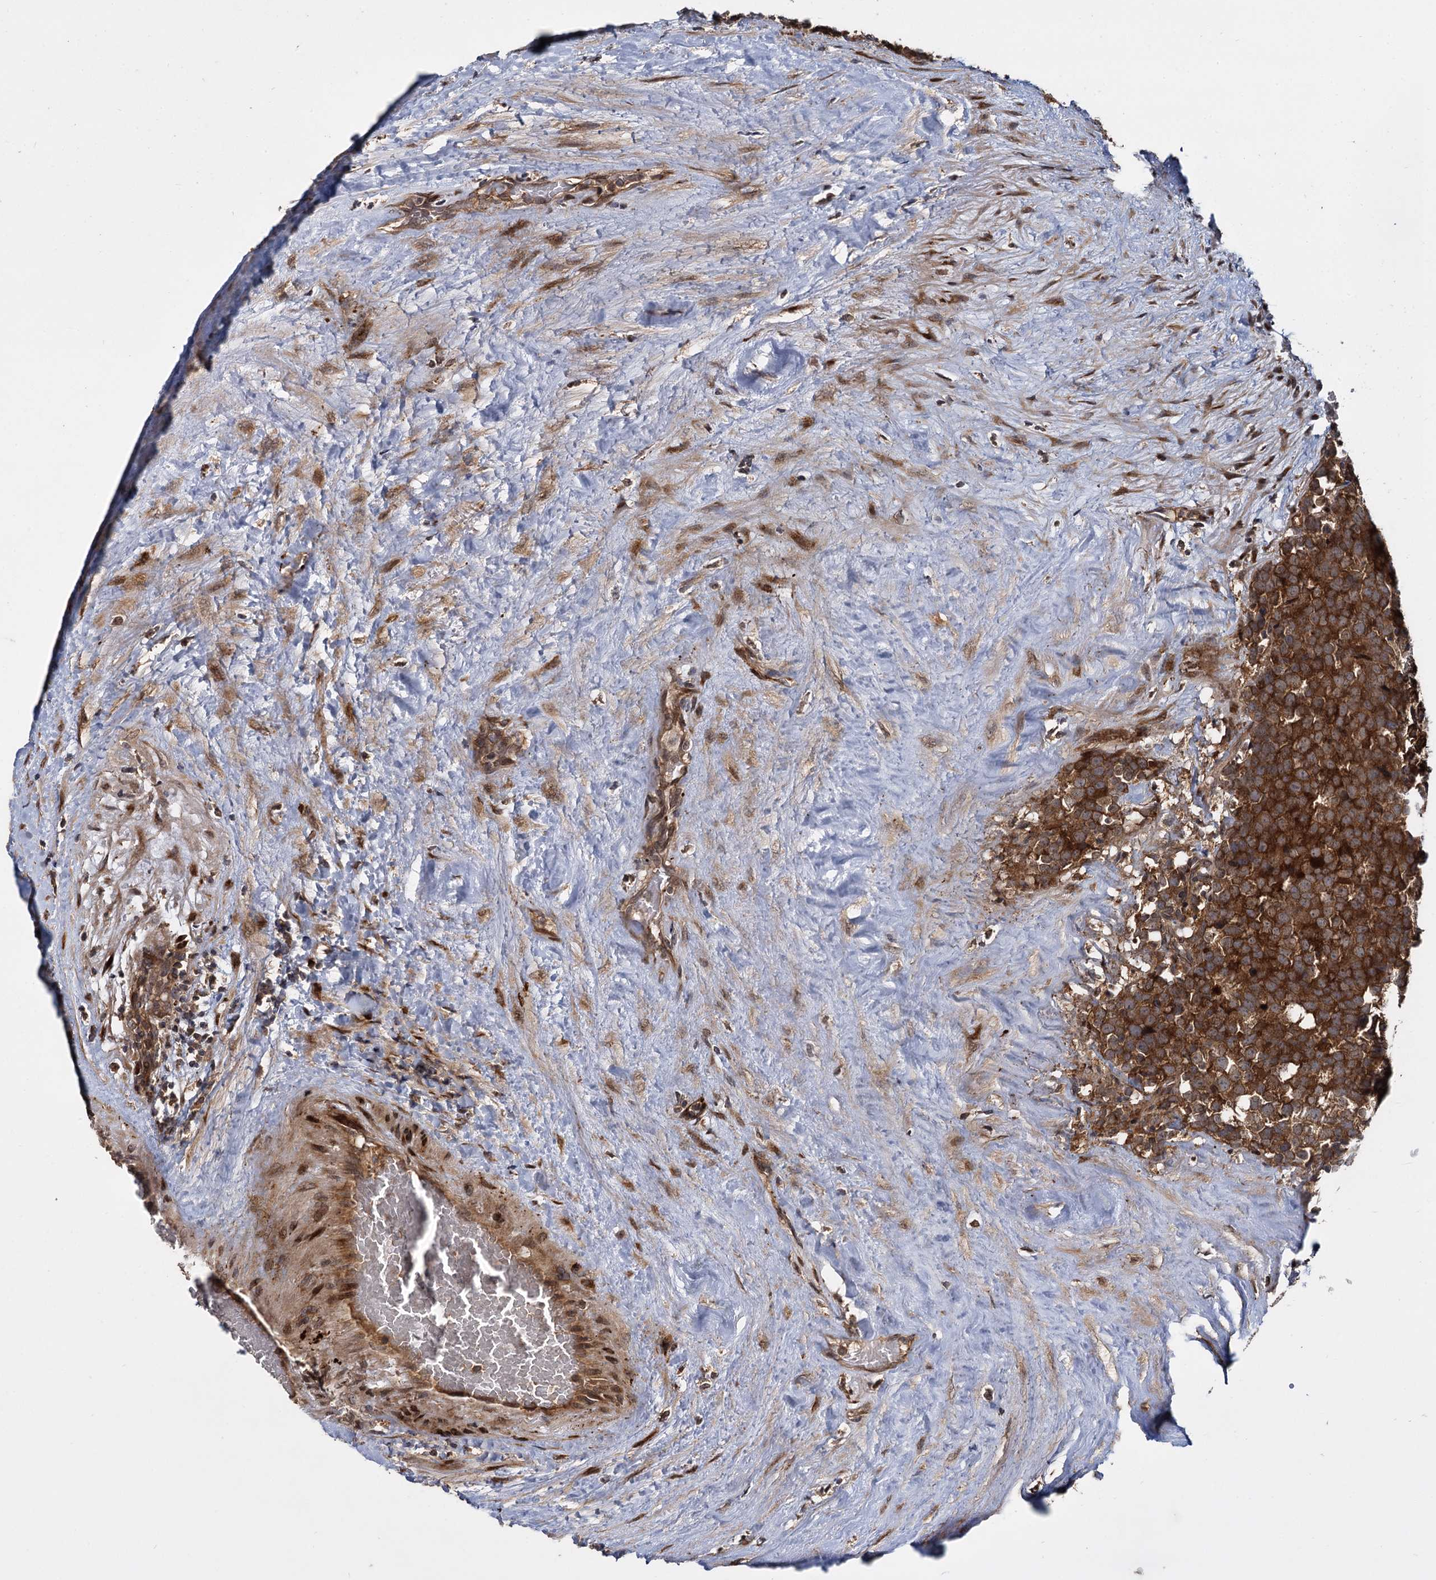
{"staining": {"intensity": "strong", "quantity": ">75%", "location": "cytoplasmic/membranous"}, "tissue": "testis cancer", "cell_type": "Tumor cells", "image_type": "cancer", "snomed": [{"axis": "morphology", "description": "Seminoma, NOS"}, {"axis": "topography", "description": "Testis"}], "caption": "Testis cancer stained with a protein marker reveals strong staining in tumor cells.", "gene": "INPPL1", "patient": {"sex": "male", "age": 71}}